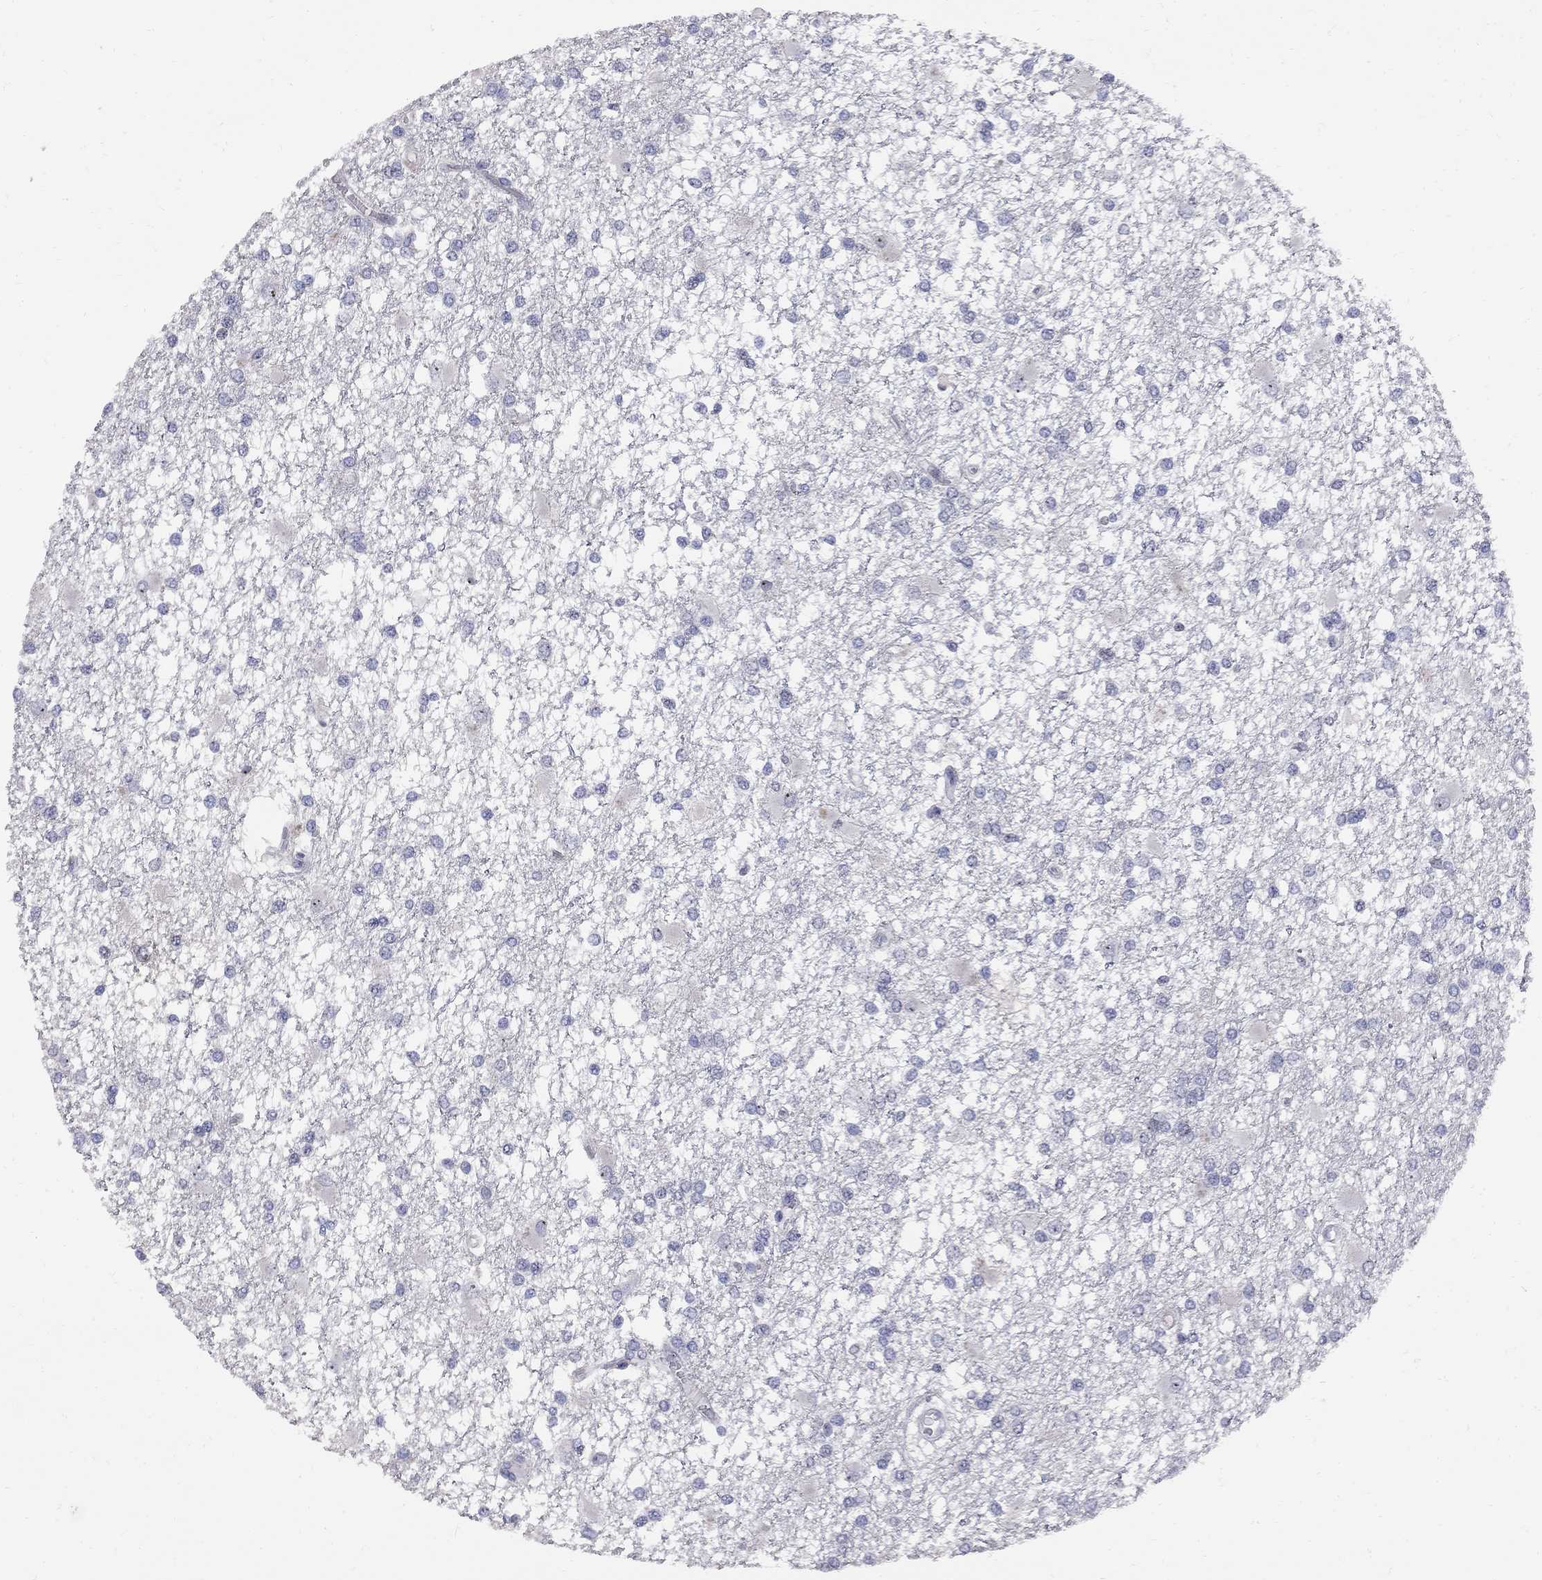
{"staining": {"intensity": "negative", "quantity": "none", "location": "none"}, "tissue": "glioma", "cell_type": "Tumor cells", "image_type": "cancer", "snomed": [{"axis": "morphology", "description": "Glioma, malignant, High grade"}, {"axis": "topography", "description": "Cerebral cortex"}], "caption": "A micrograph of high-grade glioma (malignant) stained for a protein exhibits no brown staining in tumor cells.", "gene": "DHX33", "patient": {"sex": "male", "age": 79}}